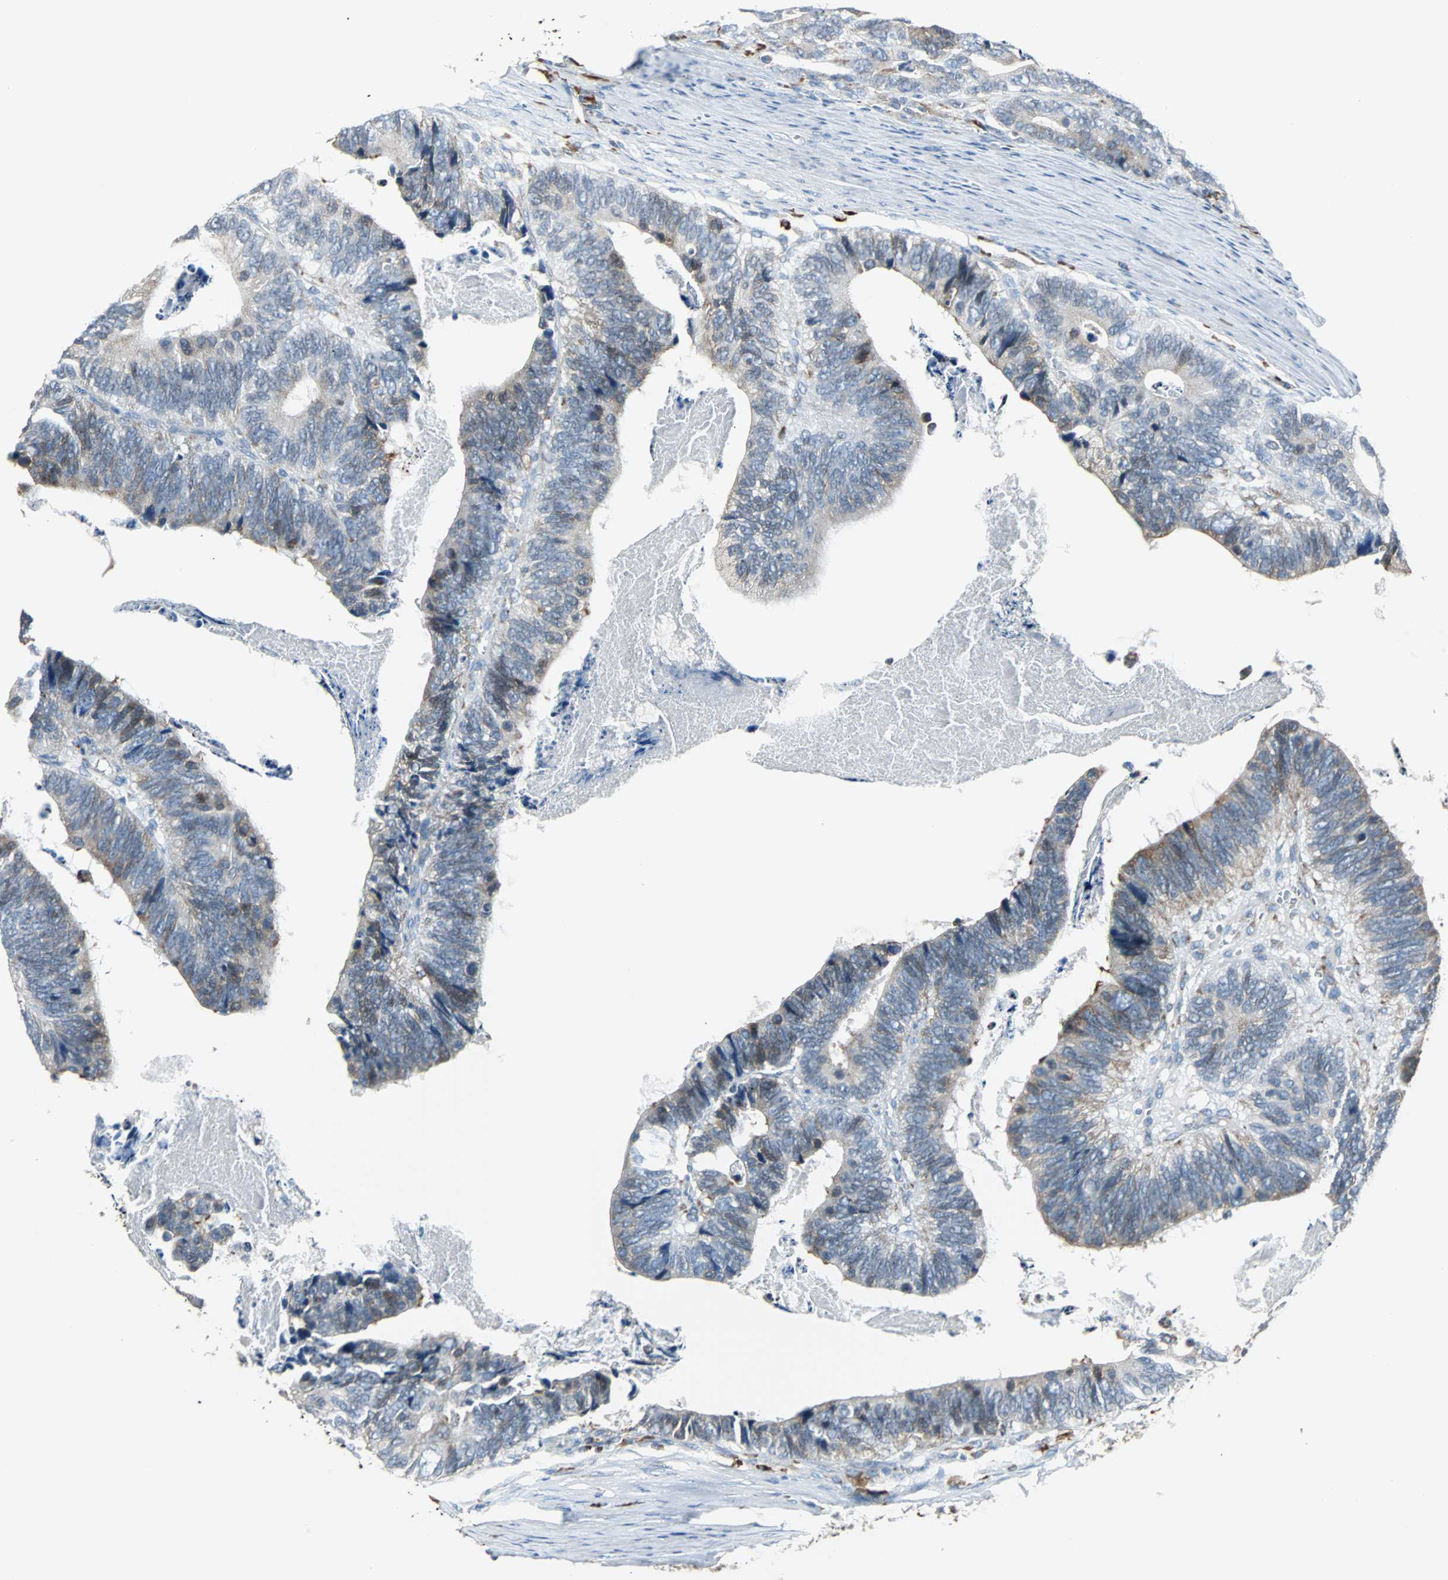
{"staining": {"intensity": "weak", "quantity": "<25%", "location": "cytoplasmic/membranous"}, "tissue": "colorectal cancer", "cell_type": "Tumor cells", "image_type": "cancer", "snomed": [{"axis": "morphology", "description": "Adenocarcinoma, NOS"}, {"axis": "topography", "description": "Colon"}], "caption": "A high-resolution image shows immunohistochemistry (IHC) staining of colorectal cancer, which reveals no significant expression in tumor cells.", "gene": "PDIA4", "patient": {"sex": "male", "age": 72}}